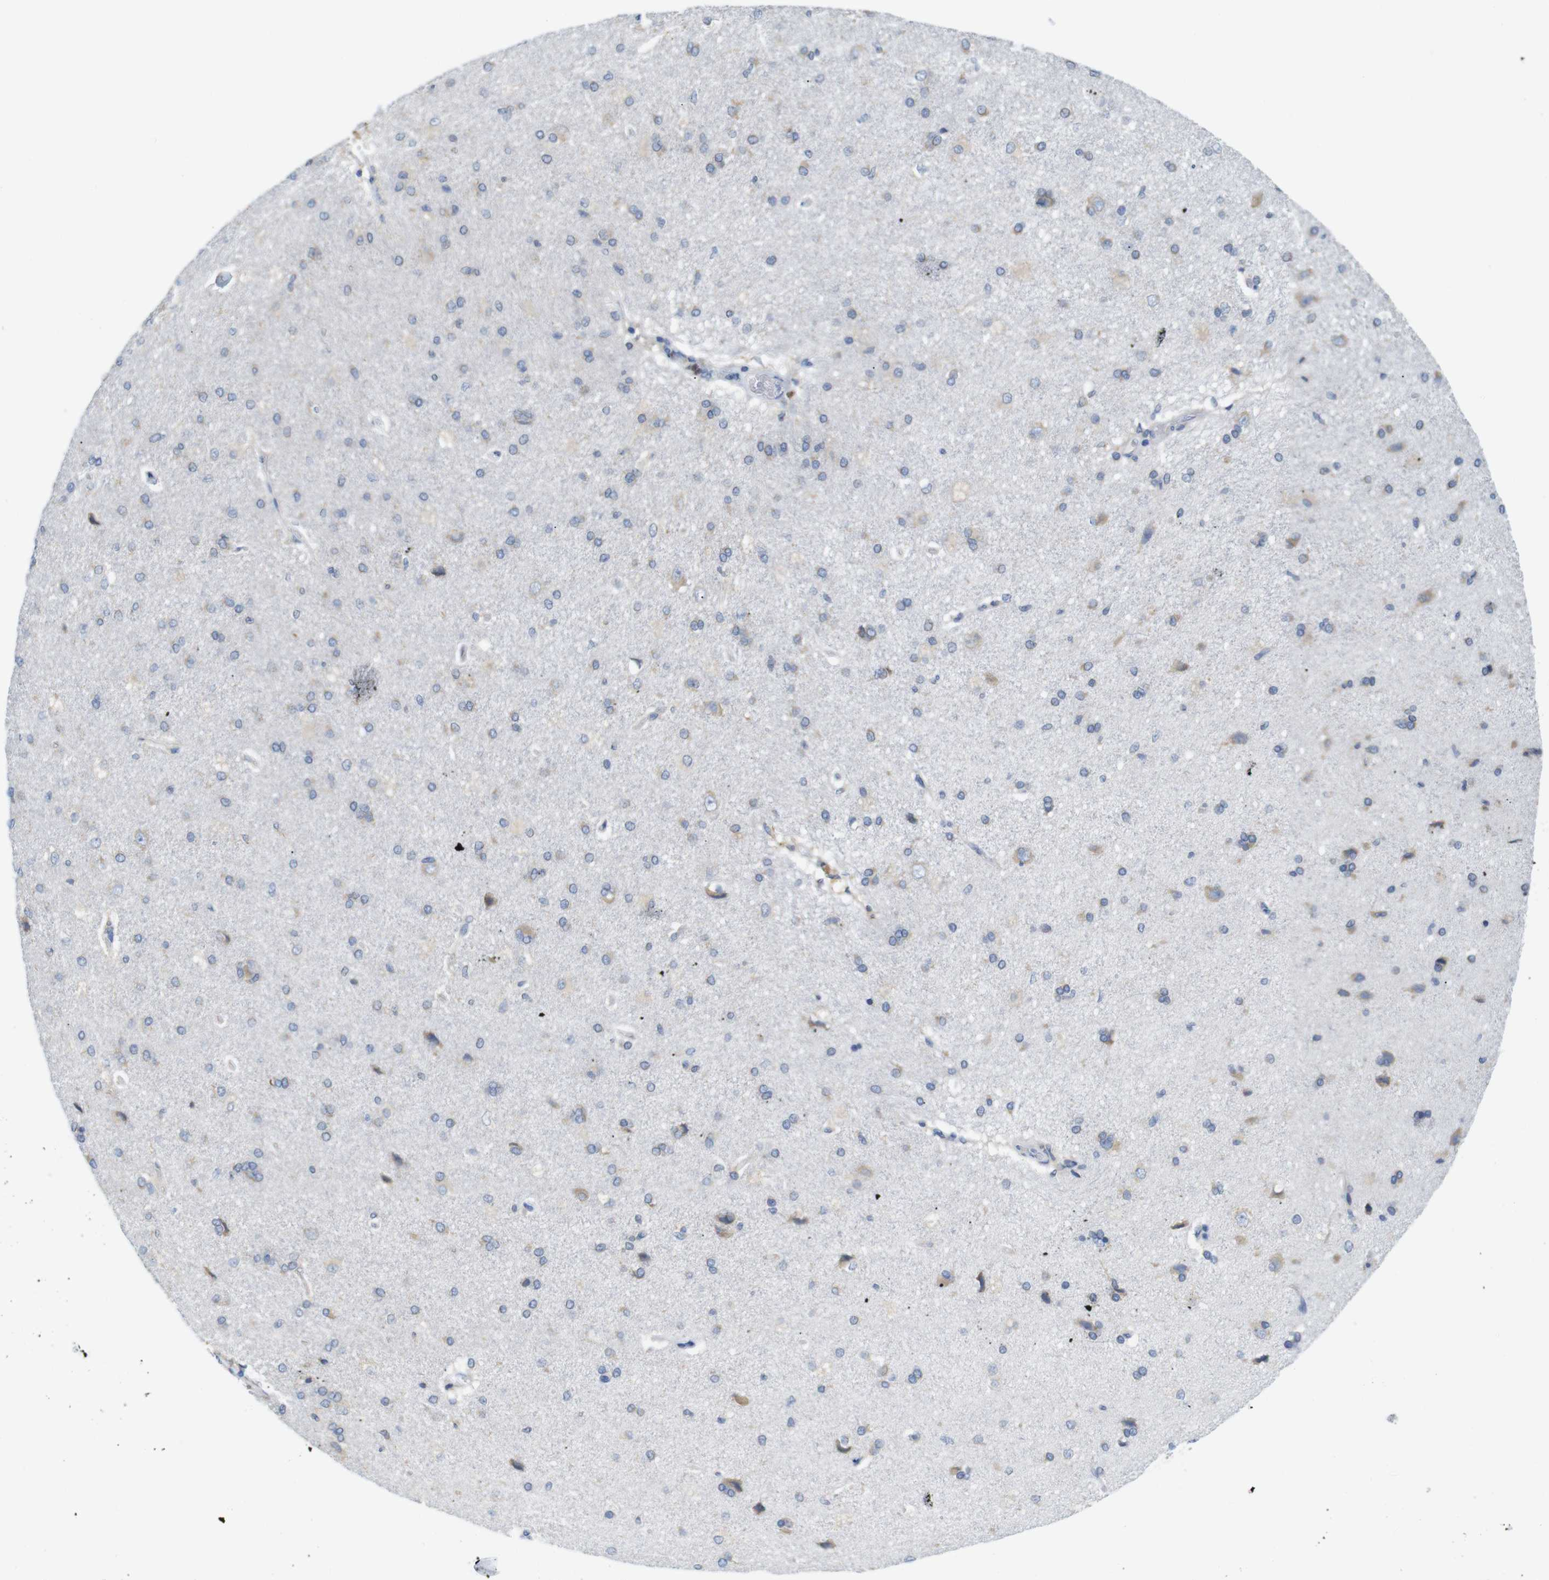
{"staining": {"intensity": "negative", "quantity": "none", "location": "none"}, "tissue": "cerebral cortex", "cell_type": "Endothelial cells", "image_type": "normal", "snomed": [{"axis": "morphology", "description": "Normal tissue, NOS"}, {"axis": "topography", "description": "Cerebral cortex"}], "caption": "Protein analysis of unremarkable cerebral cortex exhibits no significant positivity in endothelial cells. (Stains: DAB immunohistochemistry (IHC) with hematoxylin counter stain, Microscopy: brightfield microscopy at high magnification).", "gene": "NEBL", "patient": {"sex": "male", "age": 62}}